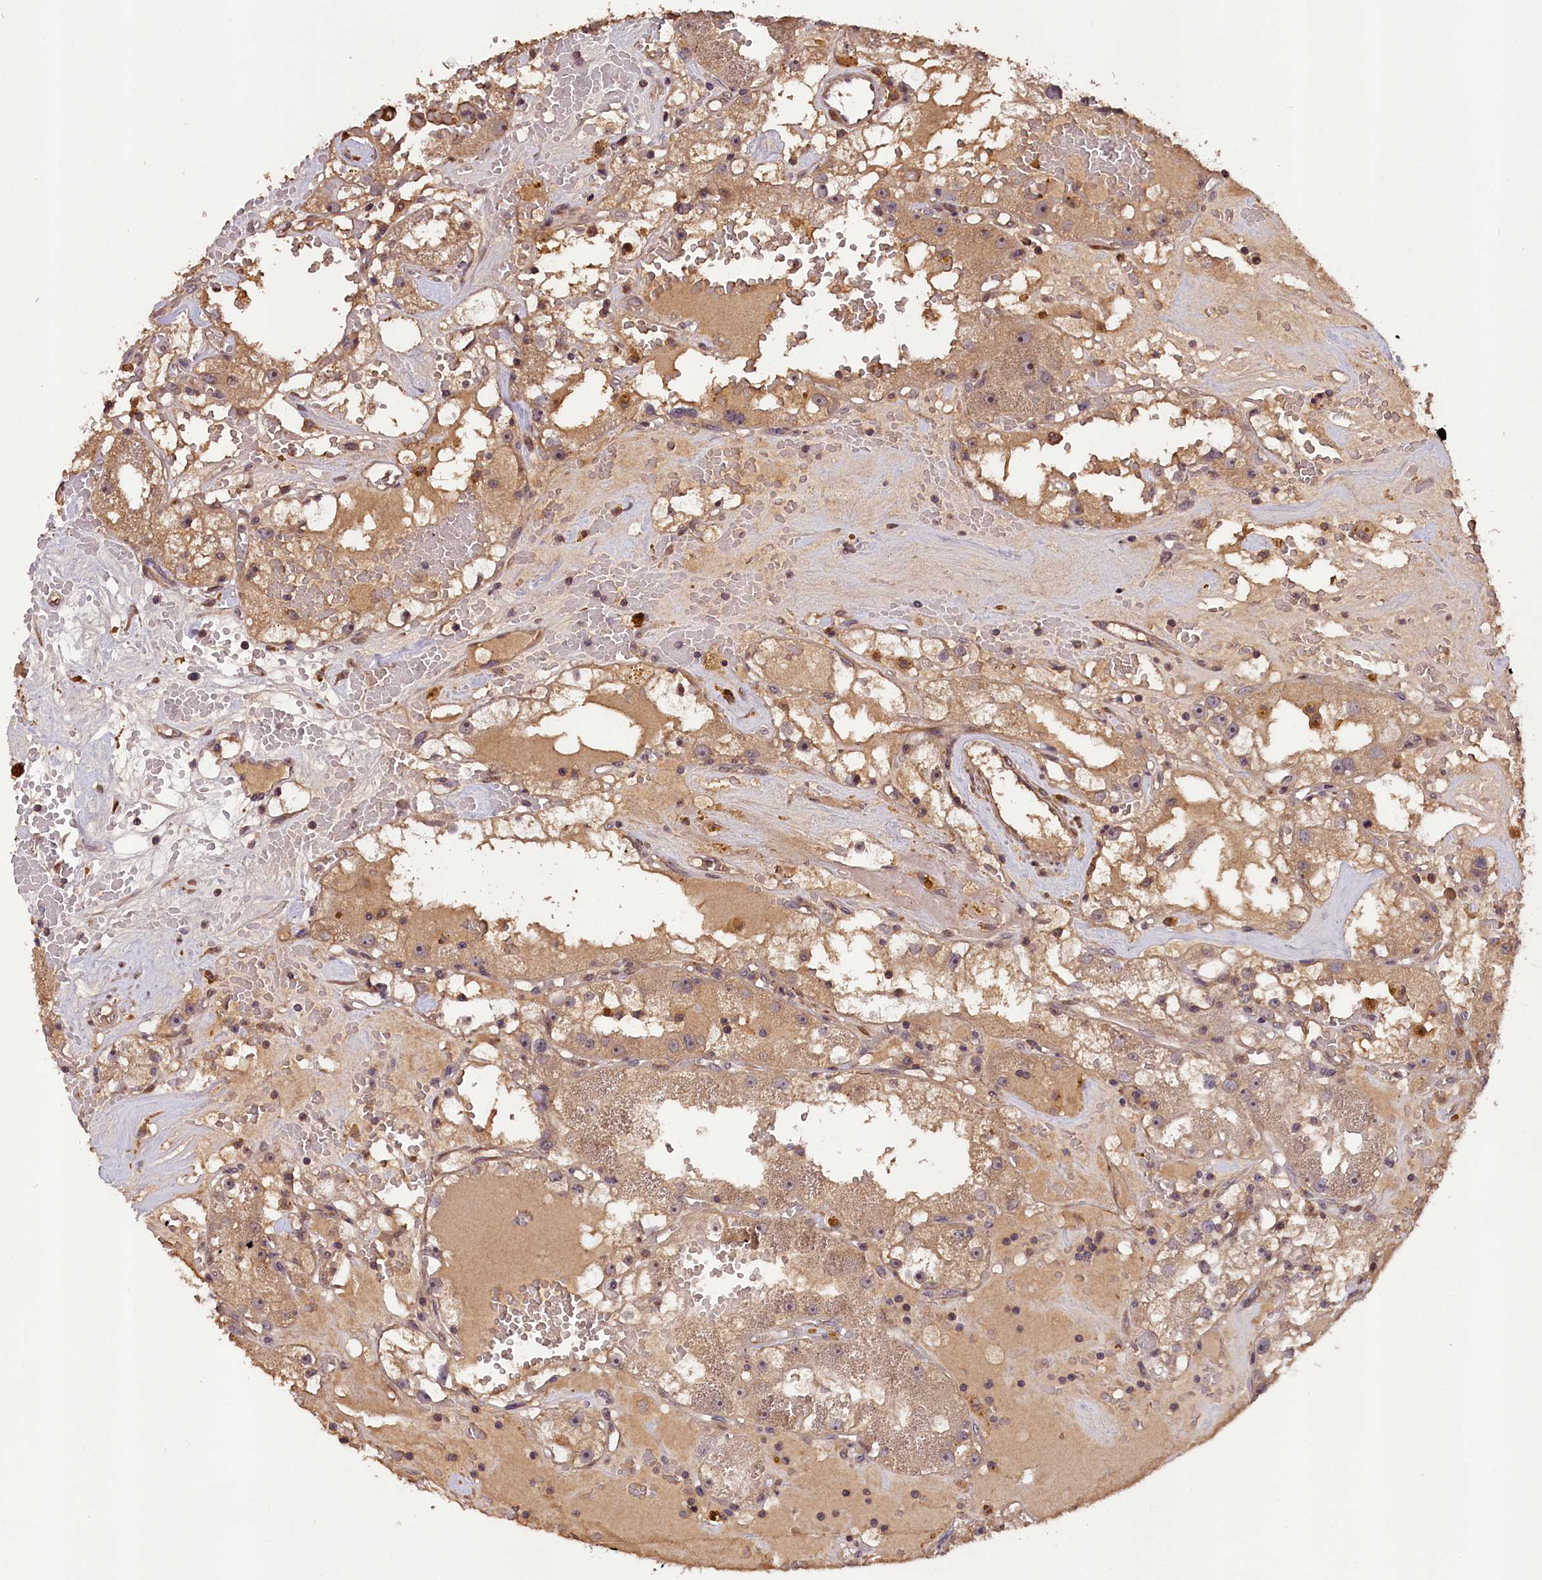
{"staining": {"intensity": "weak", "quantity": ">75%", "location": "cytoplasmic/membranous"}, "tissue": "renal cancer", "cell_type": "Tumor cells", "image_type": "cancer", "snomed": [{"axis": "morphology", "description": "Adenocarcinoma, NOS"}, {"axis": "topography", "description": "Kidney"}], "caption": "A histopathology image showing weak cytoplasmic/membranous positivity in approximately >75% of tumor cells in renal cancer, as visualized by brown immunohistochemical staining.", "gene": "DNAJB9", "patient": {"sex": "male", "age": 56}}